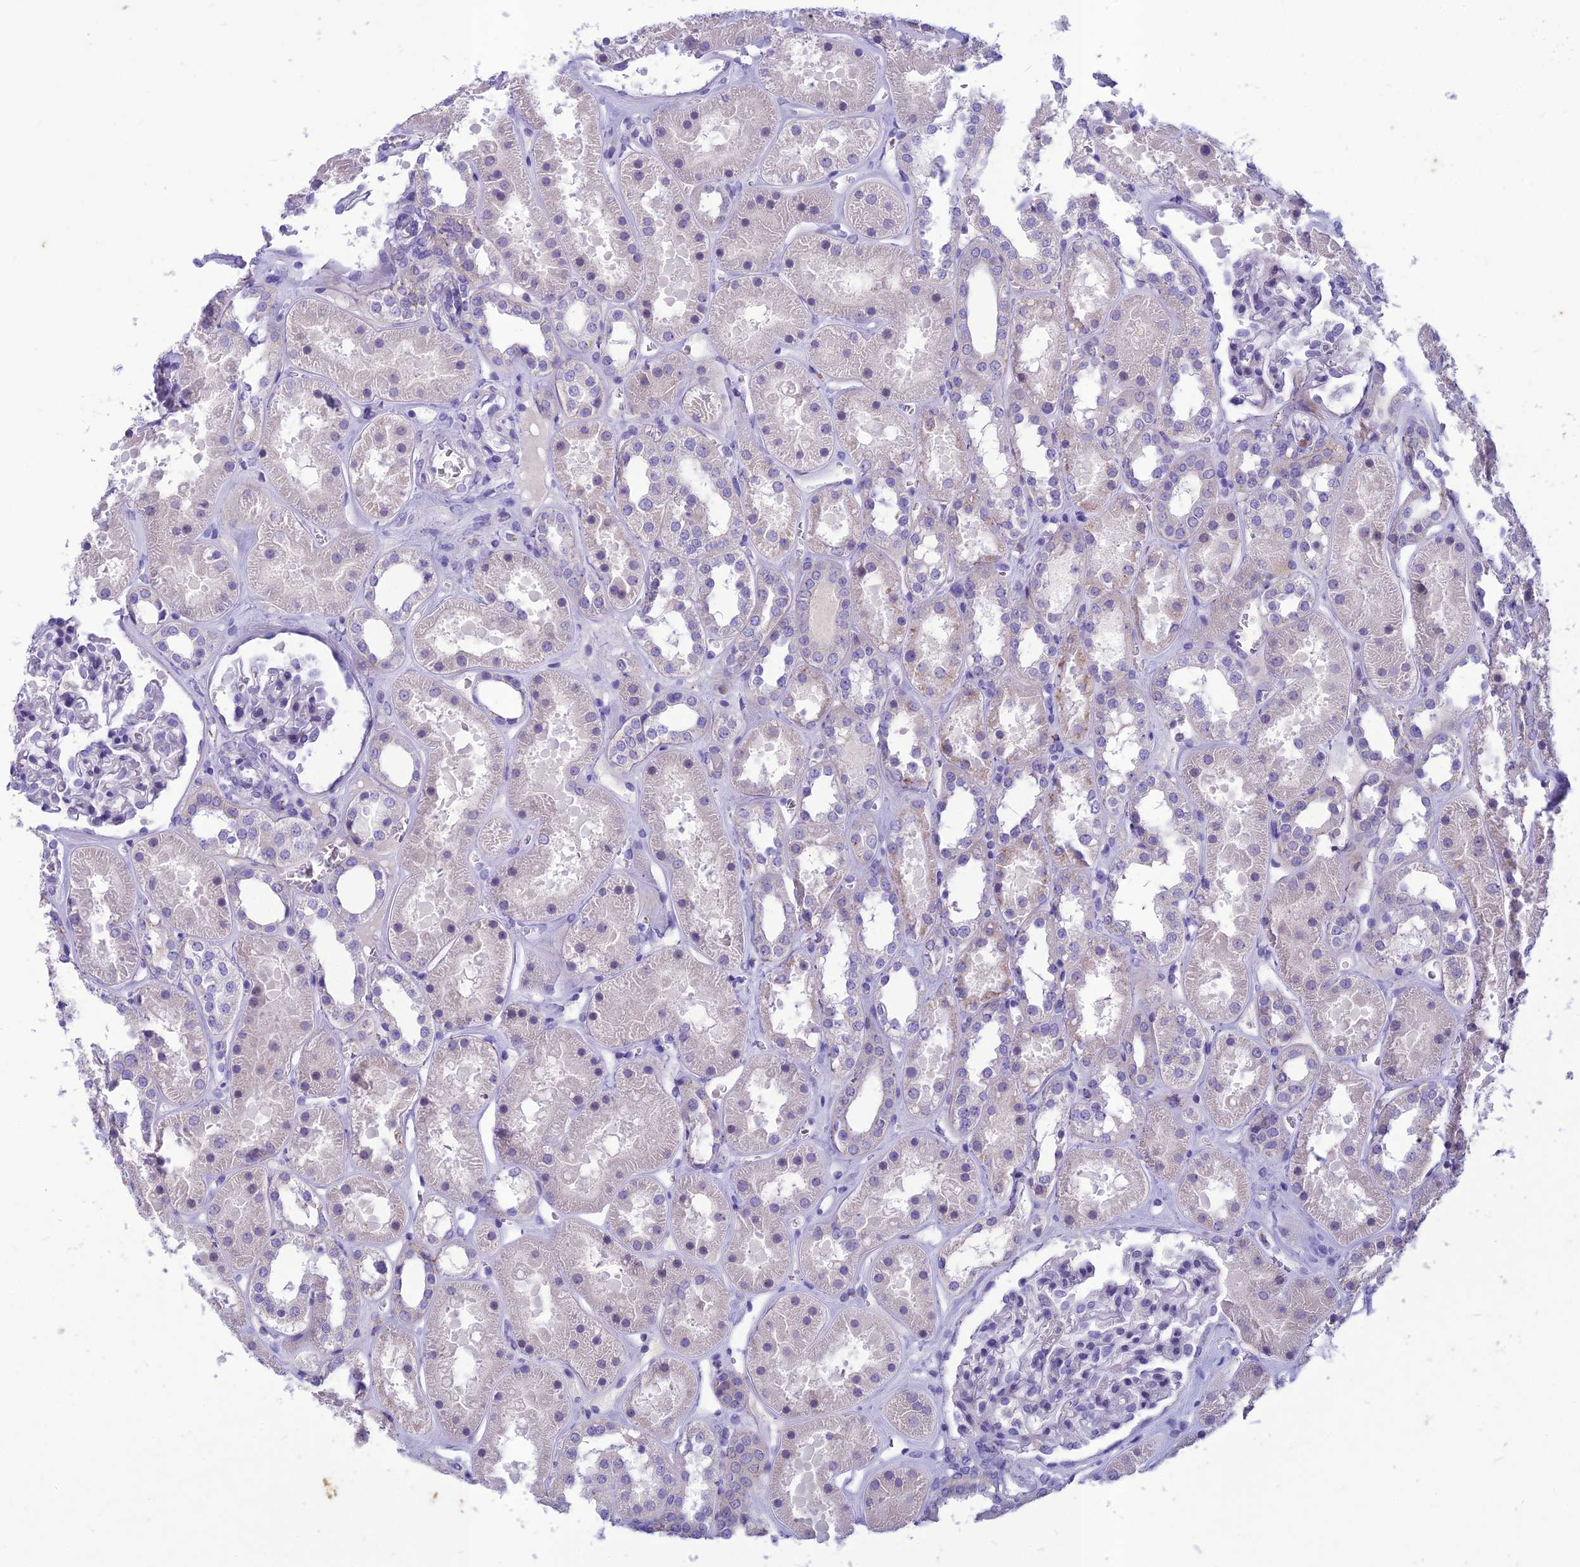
{"staining": {"intensity": "negative", "quantity": "none", "location": "none"}, "tissue": "kidney", "cell_type": "Cells in glomeruli", "image_type": "normal", "snomed": [{"axis": "morphology", "description": "Normal tissue, NOS"}, {"axis": "topography", "description": "Kidney"}], "caption": "Benign kidney was stained to show a protein in brown. There is no significant expression in cells in glomeruli. (DAB (3,3'-diaminobenzidine) IHC, high magnification).", "gene": "IFT172", "patient": {"sex": "female", "age": 41}}